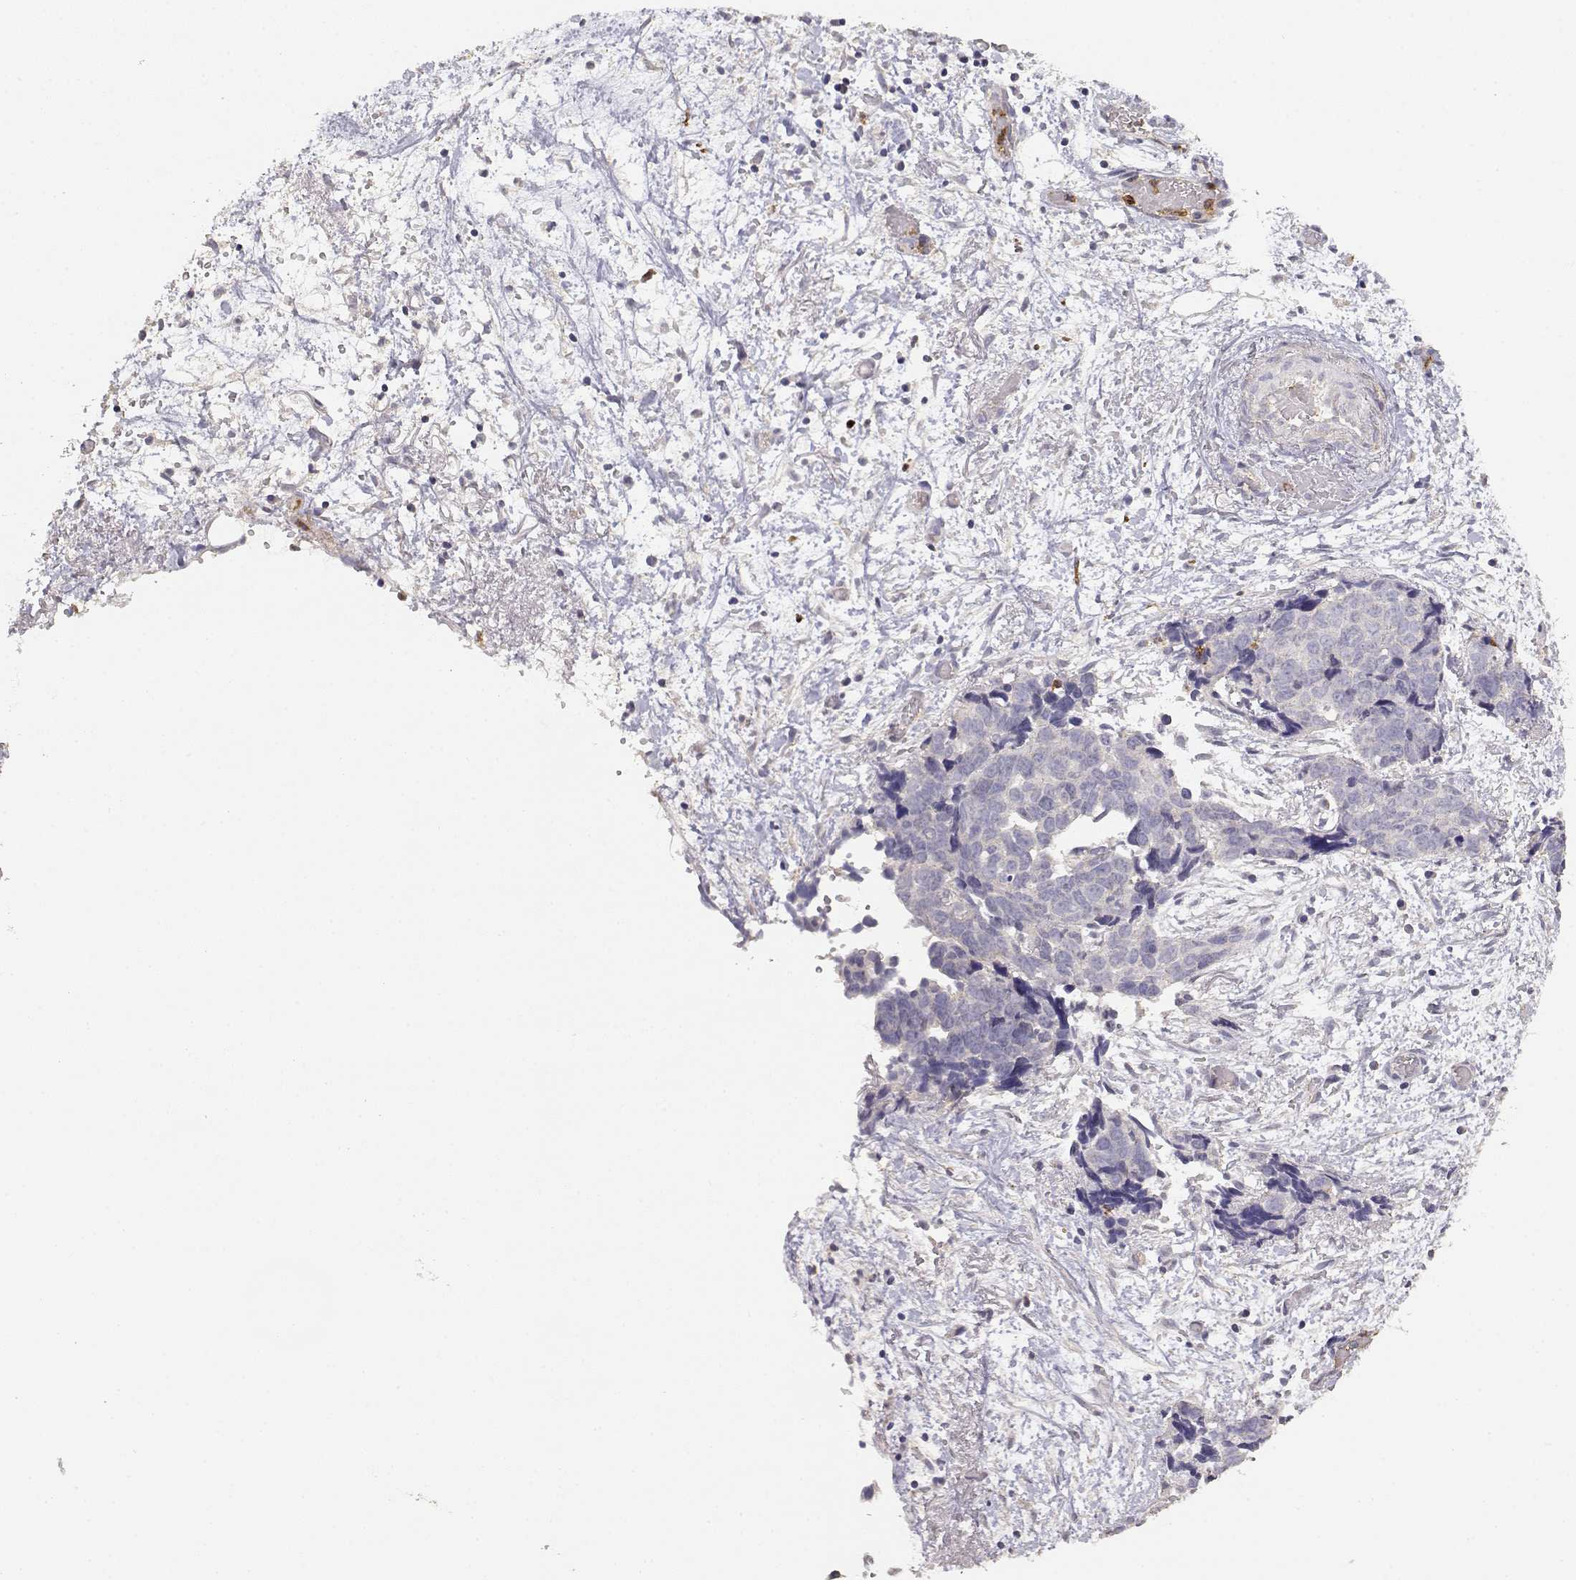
{"staining": {"intensity": "negative", "quantity": "none", "location": "none"}, "tissue": "ovarian cancer", "cell_type": "Tumor cells", "image_type": "cancer", "snomed": [{"axis": "morphology", "description": "Cystadenocarcinoma, serous, NOS"}, {"axis": "topography", "description": "Ovary"}], "caption": "IHC photomicrograph of neoplastic tissue: ovarian serous cystadenocarcinoma stained with DAB exhibits no significant protein positivity in tumor cells.", "gene": "TNFRSF10C", "patient": {"sex": "female", "age": 69}}